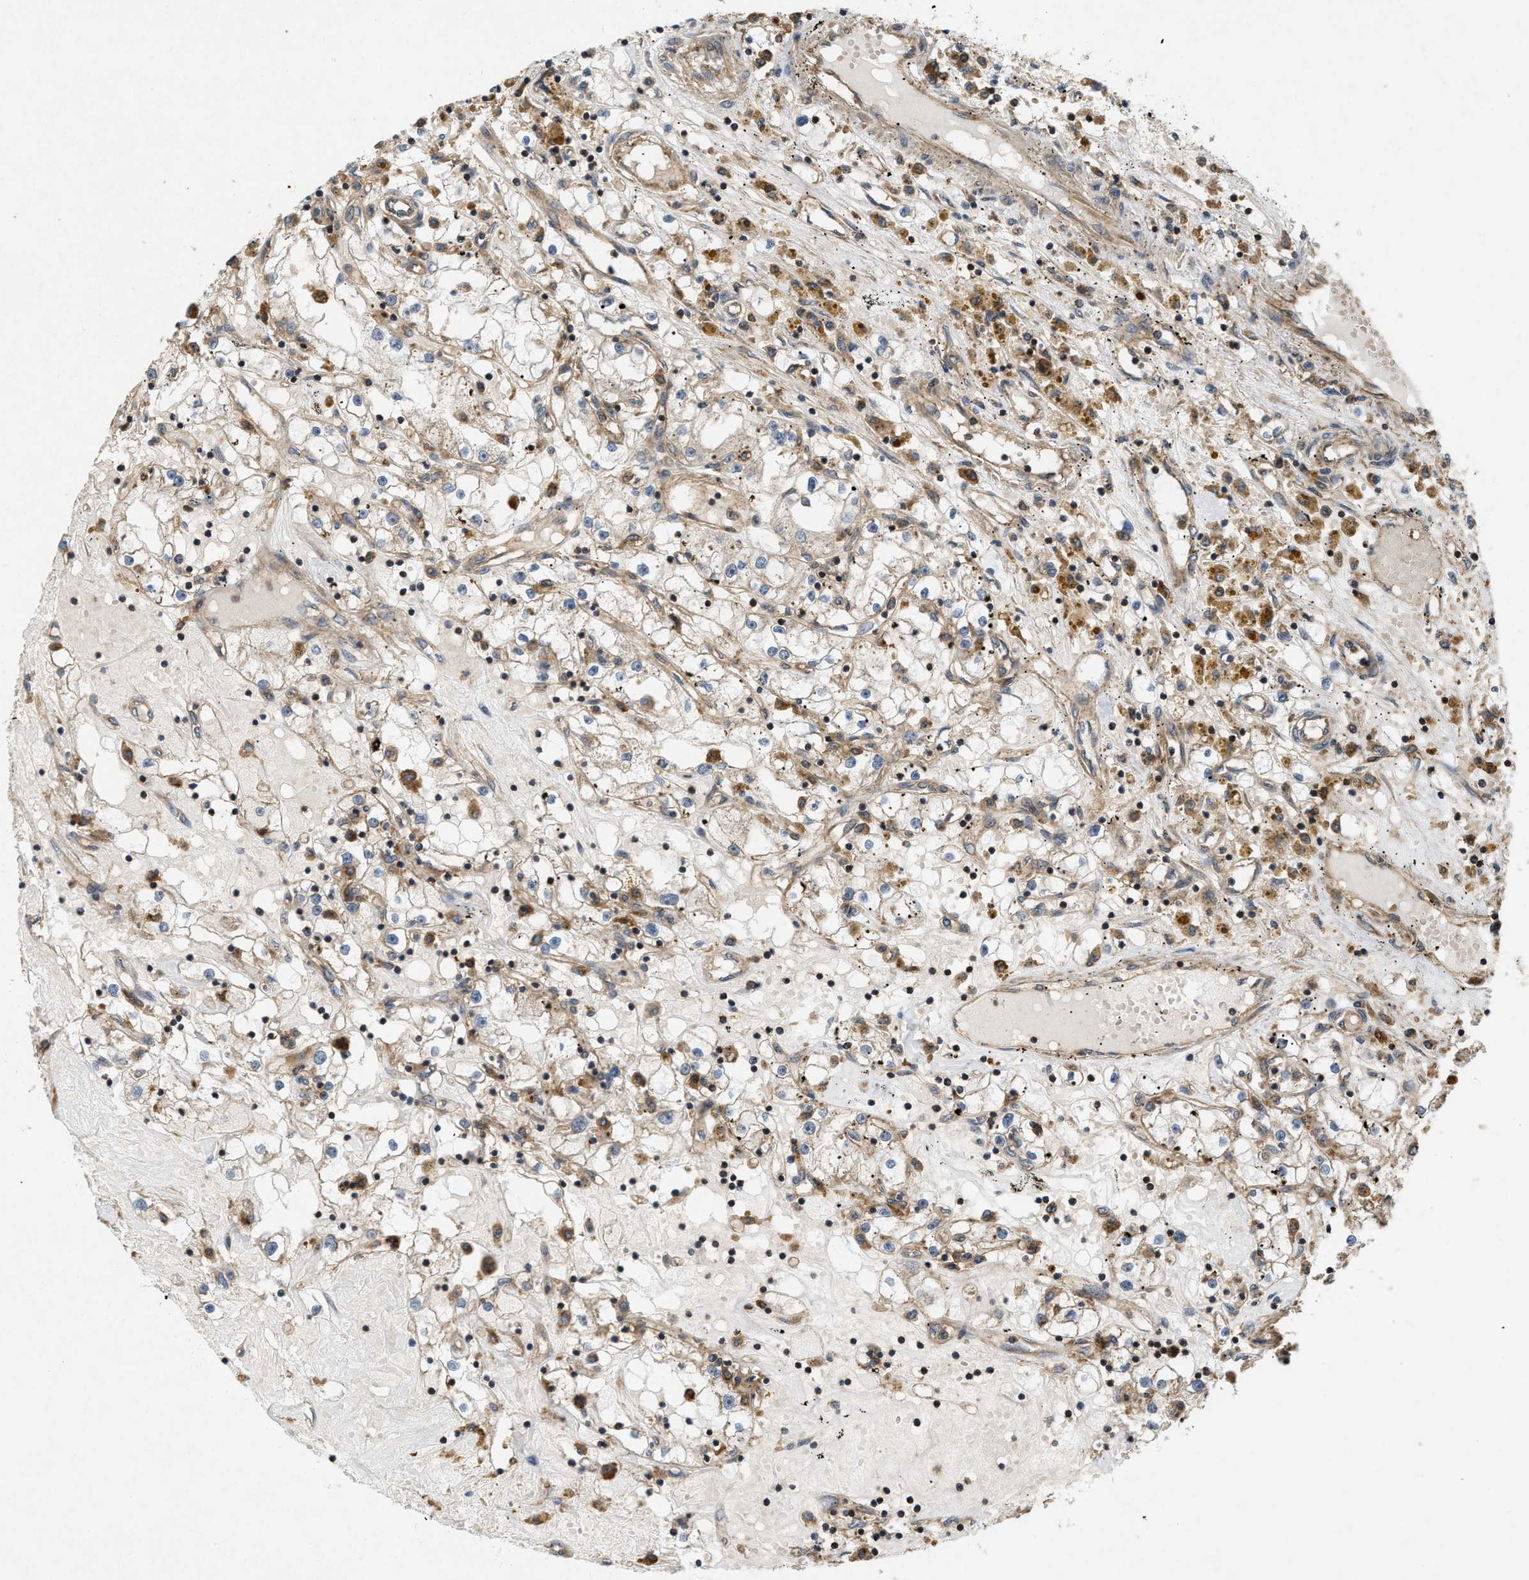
{"staining": {"intensity": "weak", "quantity": "<25%", "location": "cytoplasmic/membranous"}, "tissue": "renal cancer", "cell_type": "Tumor cells", "image_type": "cancer", "snomed": [{"axis": "morphology", "description": "Adenocarcinoma, NOS"}, {"axis": "topography", "description": "Kidney"}], "caption": "Human adenocarcinoma (renal) stained for a protein using IHC exhibits no expression in tumor cells.", "gene": "GNB4", "patient": {"sex": "male", "age": 56}}